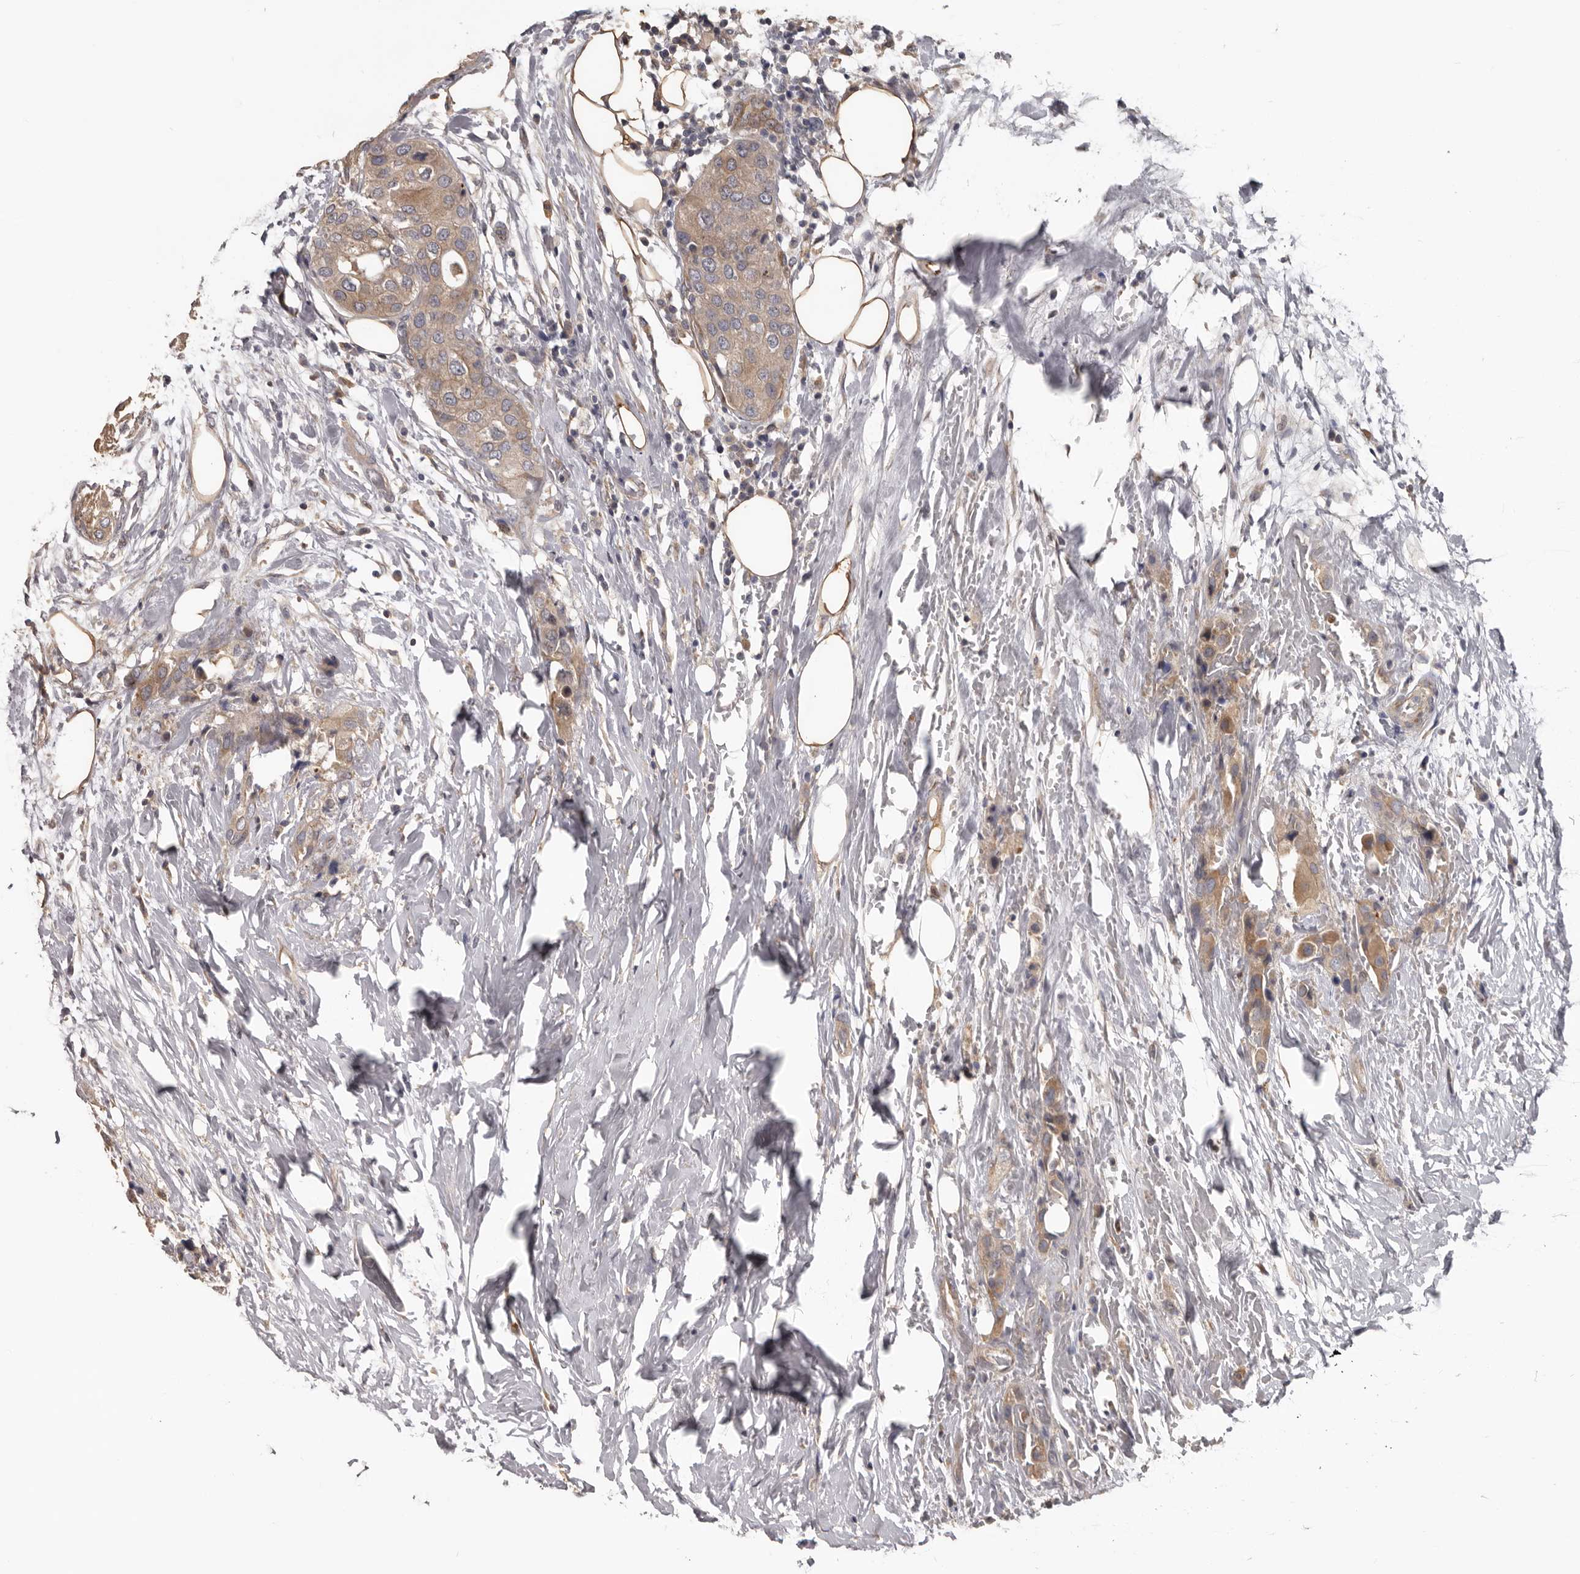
{"staining": {"intensity": "moderate", "quantity": ">75%", "location": "cytoplasmic/membranous"}, "tissue": "urothelial cancer", "cell_type": "Tumor cells", "image_type": "cancer", "snomed": [{"axis": "morphology", "description": "Urothelial carcinoma, High grade"}, {"axis": "topography", "description": "Urinary bladder"}], "caption": "A medium amount of moderate cytoplasmic/membranous expression is appreciated in about >75% of tumor cells in high-grade urothelial carcinoma tissue. Immunohistochemistry stains the protein in brown and the nuclei are stained blue.", "gene": "HINT3", "patient": {"sex": "male", "age": 64}}